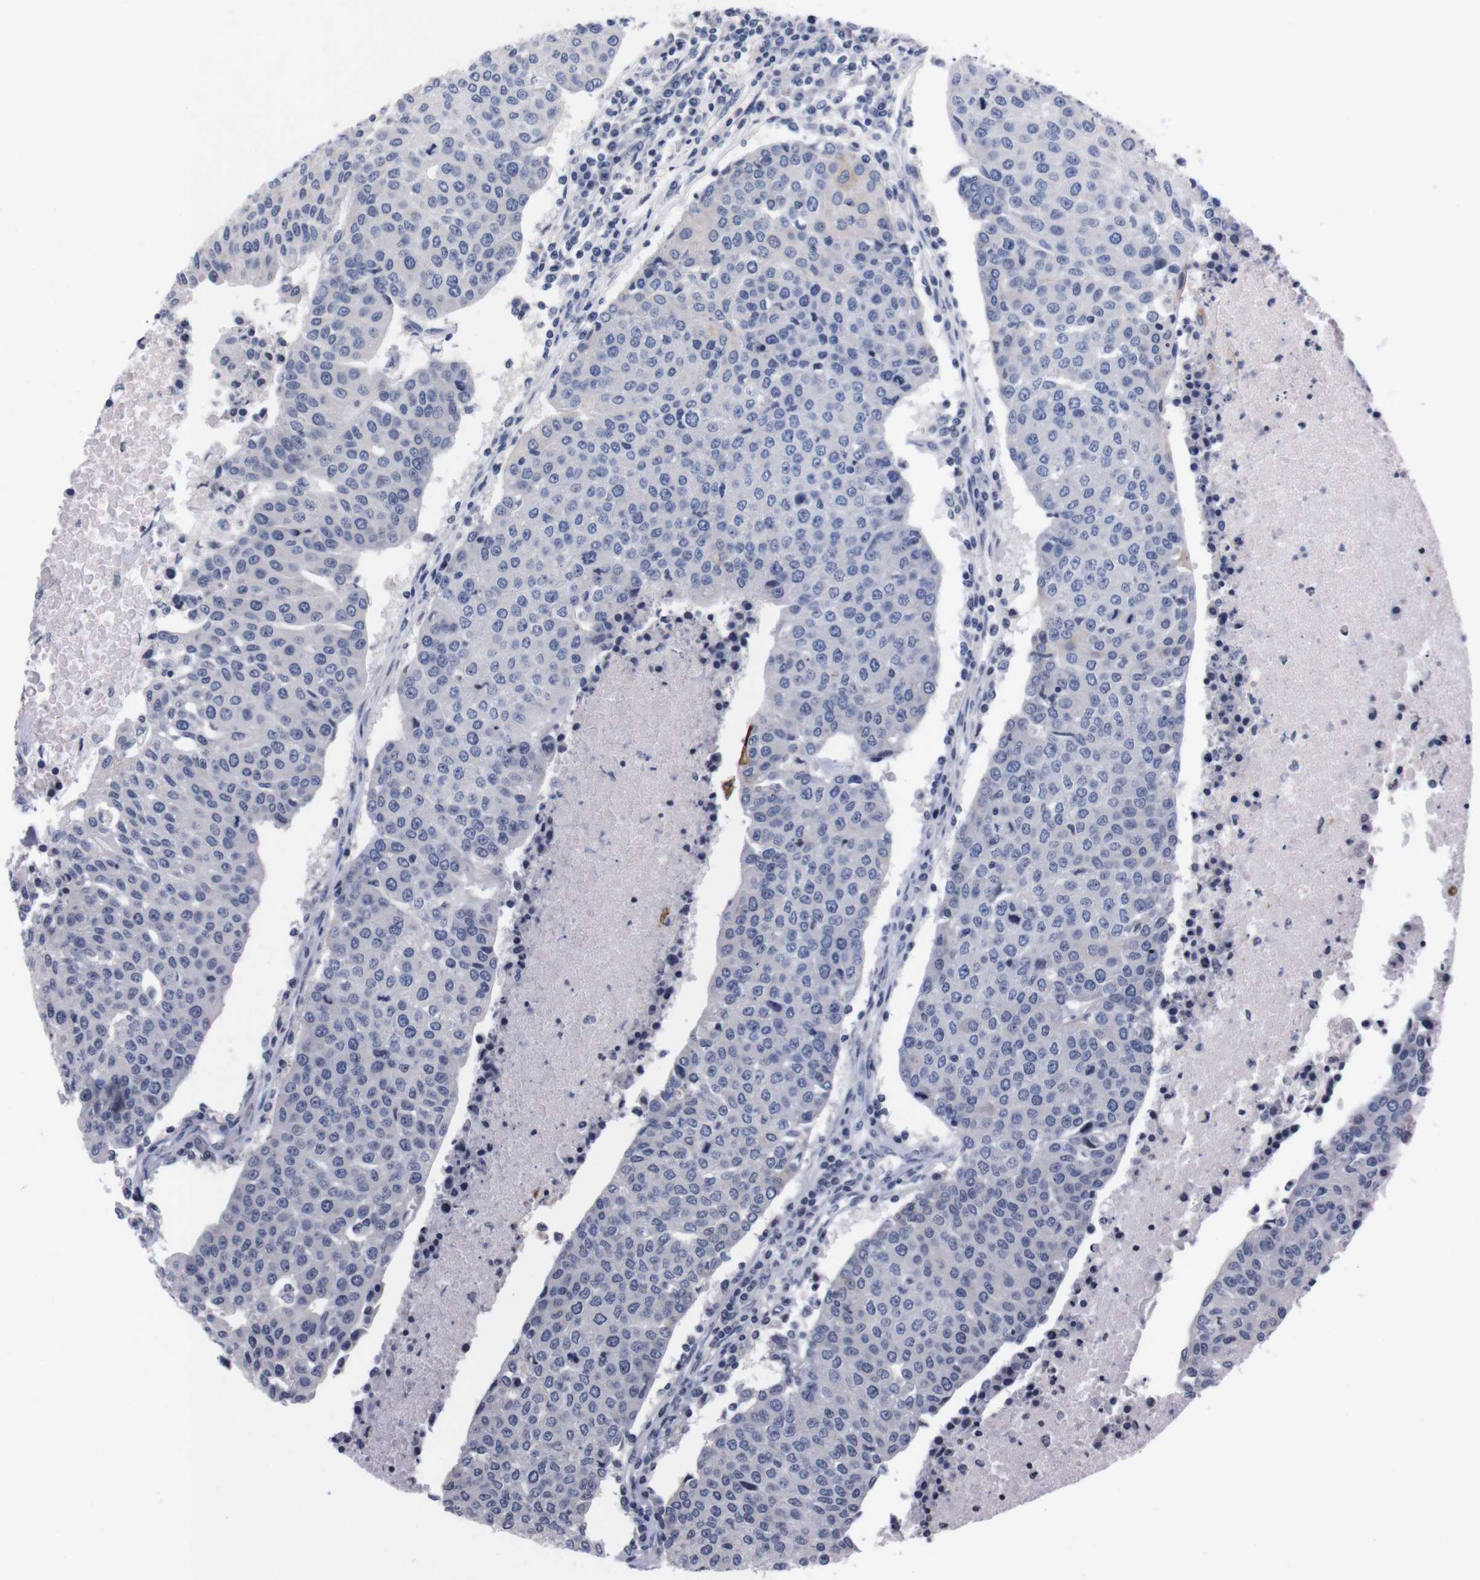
{"staining": {"intensity": "negative", "quantity": "none", "location": "none"}, "tissue": "urothelial cancer", "cell_type": "Tumor cells", "image_type": "cancer", "snomed": [{"axis": "morphology", "description": "Urothelial carcinoma, High grade"}, {"axis": "topography", "description": "Urinary bladder"}], "caption": "Tumor cells are negative for protein expression in human urothelial carcinoma (high-grade).", "gene": "TNFRSF21", "patient": {"sex": "female", "age": 85}}